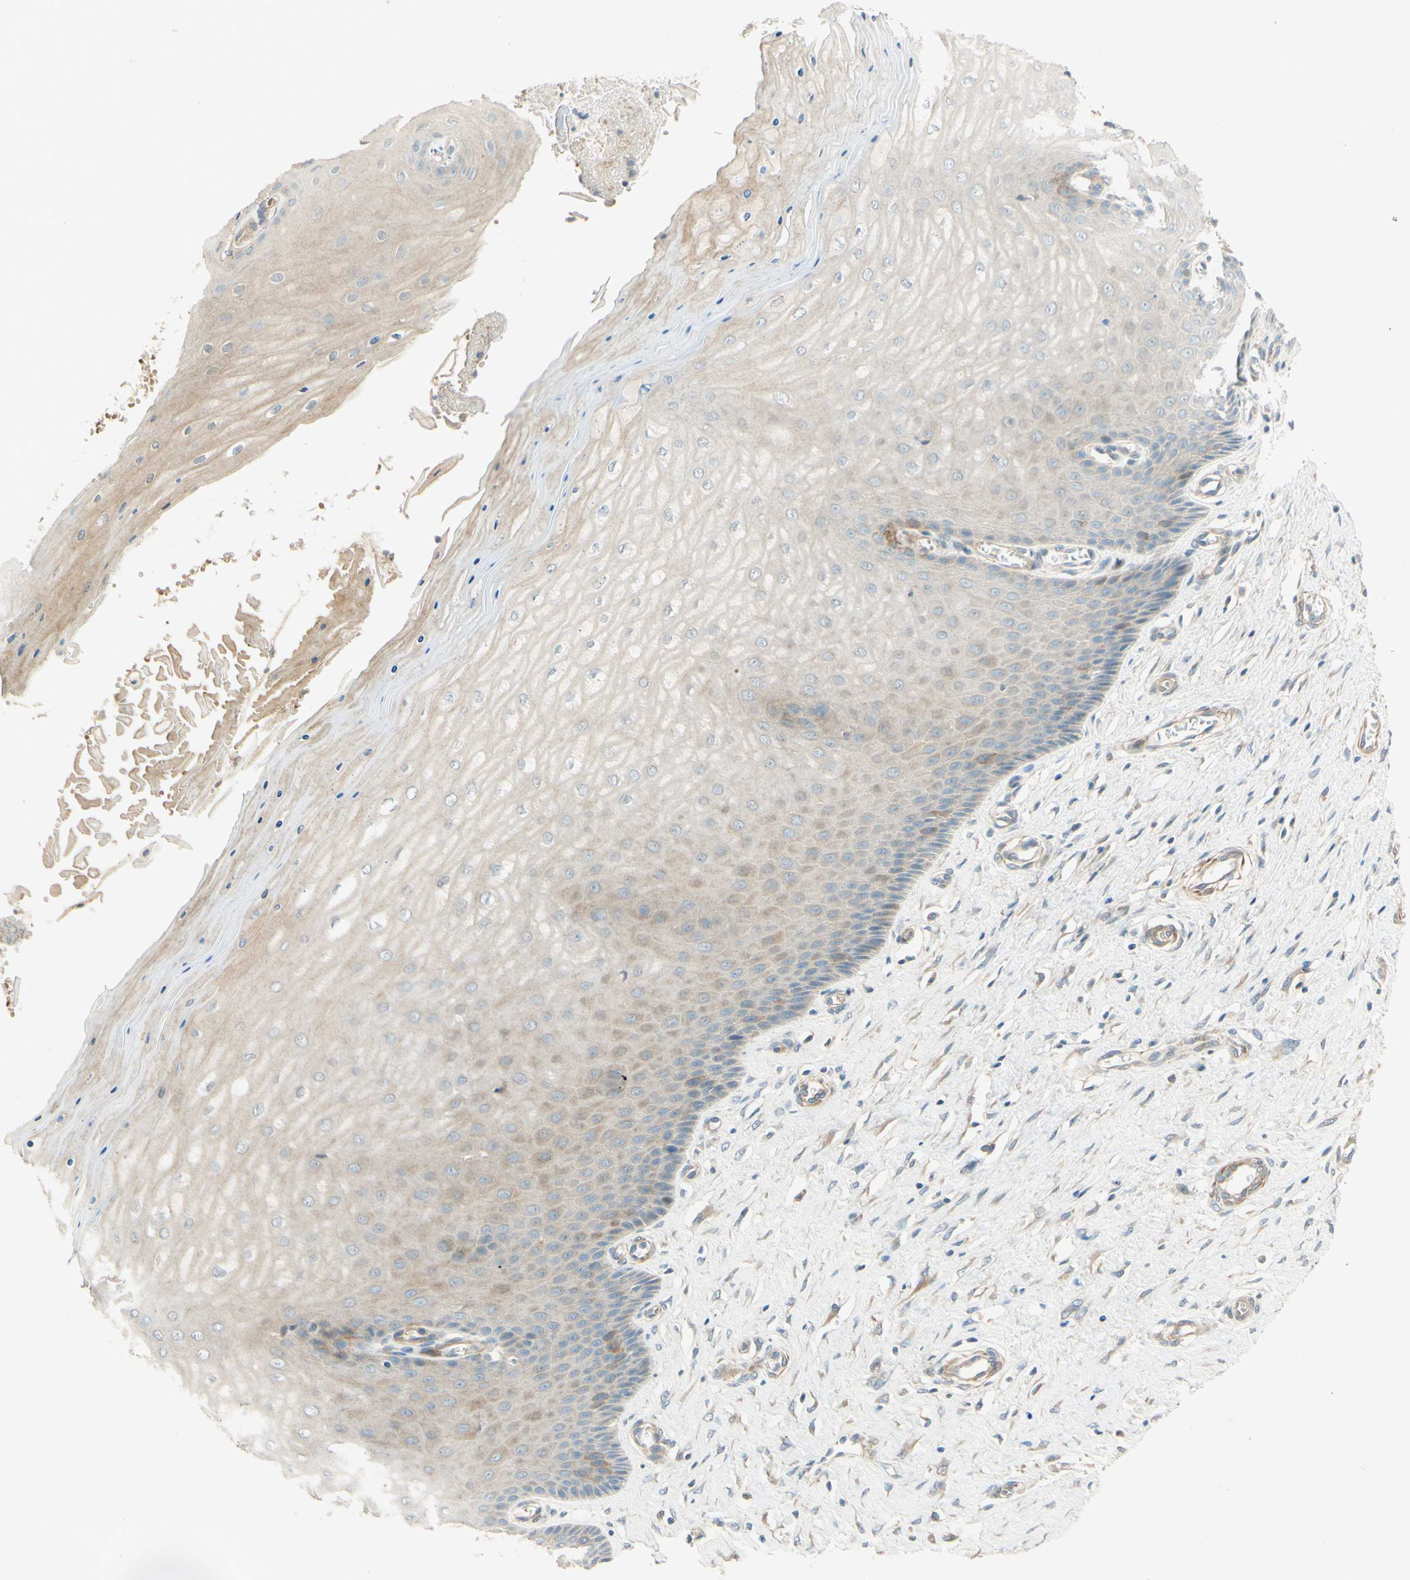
{"staining": {"intensity": "moderate", "quantity": ">75%", "location": "cytoplasmic/membranous"}, "tissue": "cervix", "cell_type": "Glandular cells", "image_type": "normal", "snomed": [{"axis": "morphology", "description": "Normal tissue, NOS"}, {"axis": "topography", "description": "Cervix"}], "caption": "A high-resolution micrograph shows IHC staining of unremarkable cervix, which demonstrates moderate cytoplasmic/membranous expression in approximately >75% of glandular cells. The staining was performed using DAB (3,3'-diaminobenzidine), with brown indicating positive protein expression. Nuclei are stained blue with hematoxylin.", "gene": "ADAM17", "patient": {"sex": "female", "age": 55}}